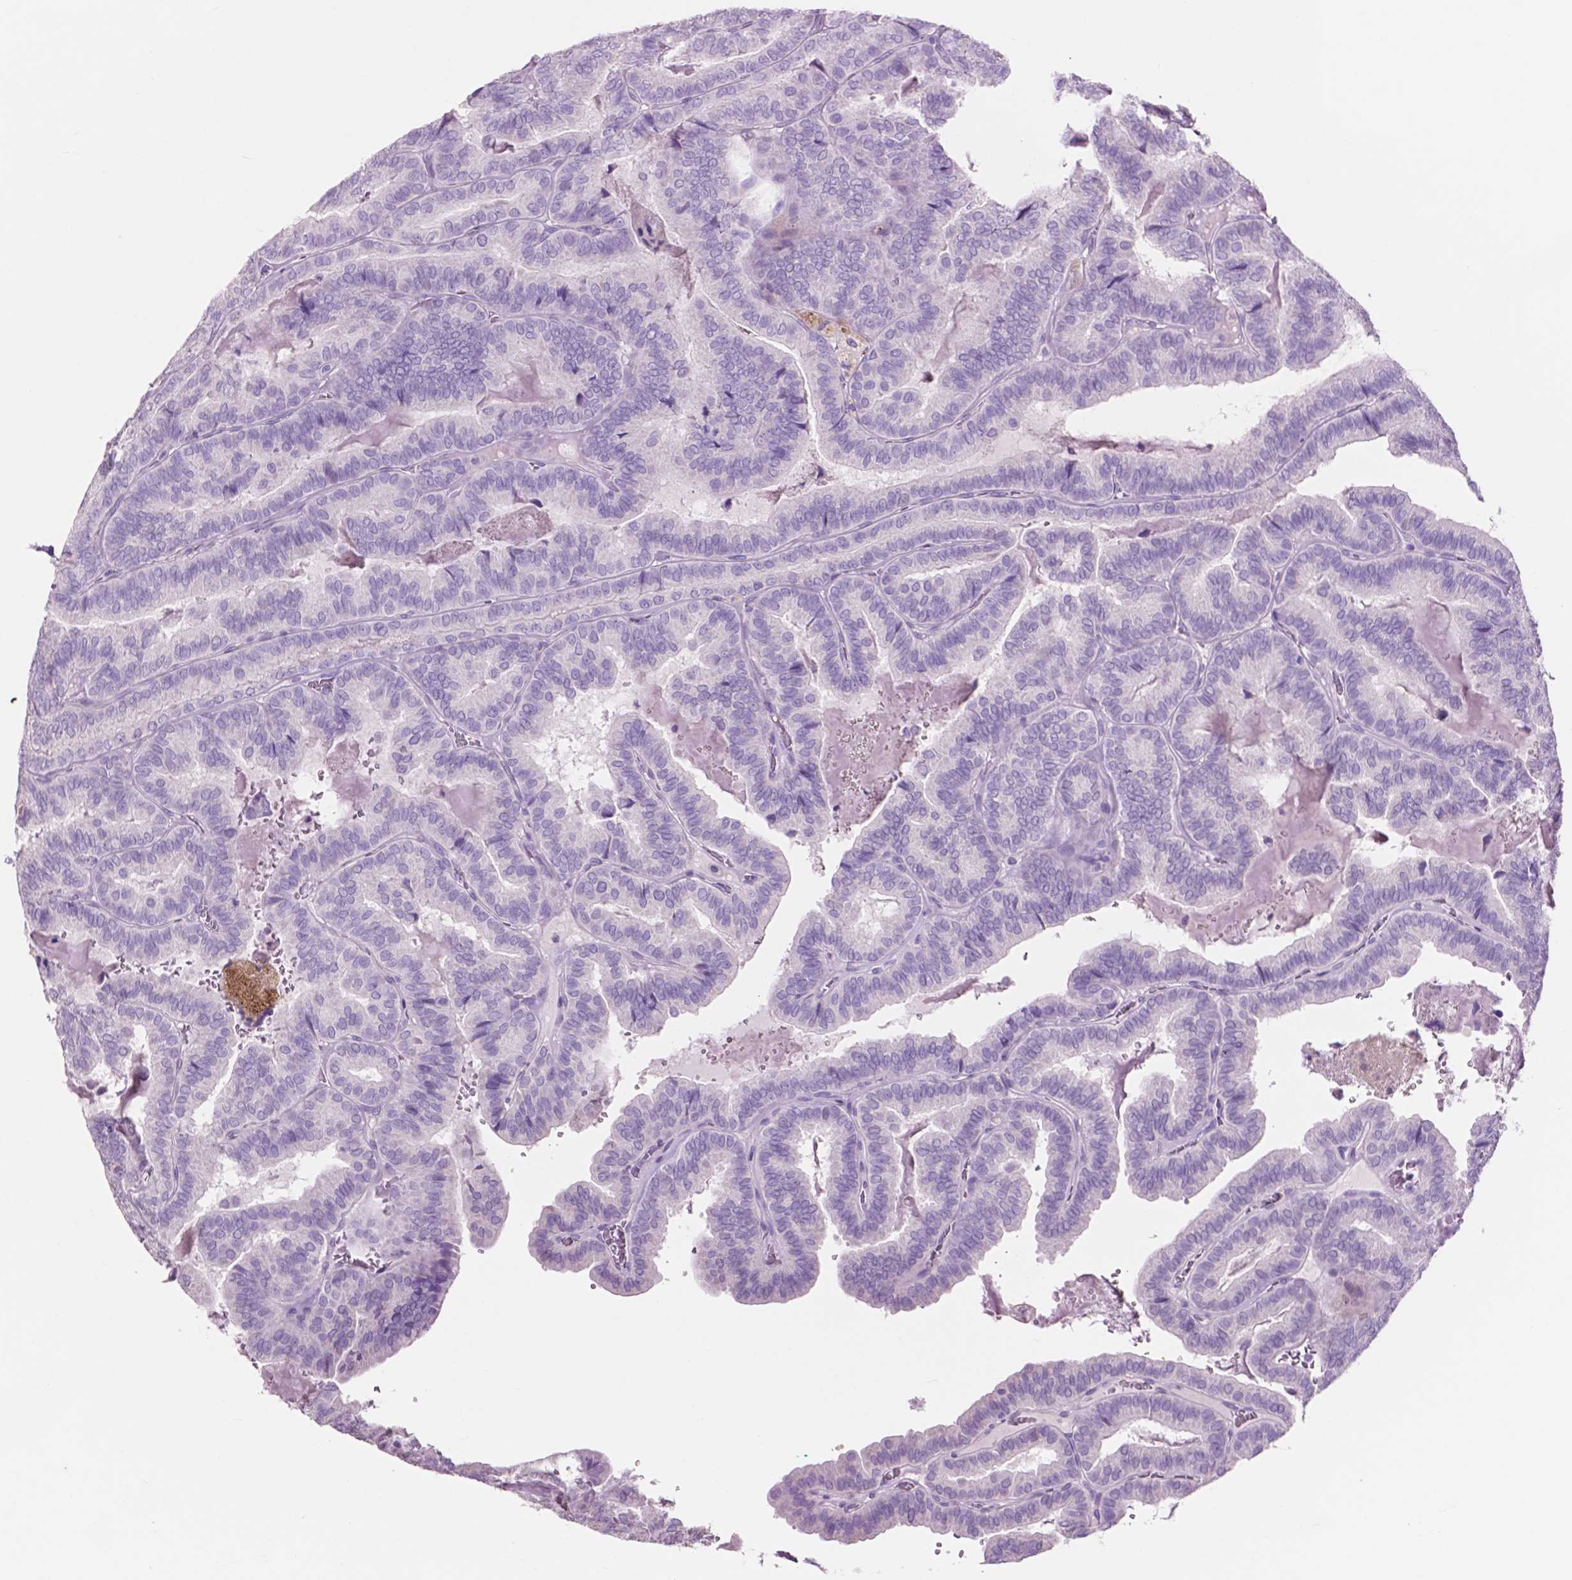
{"staining": {"intensity": "negative", "quantity": "none", "location": "none"}, "tissue": "thyroid cancer", "cell_type": "Tumor cells", "image_type": "cancer", "snomed": [{"axis": "morphology", "description": "Papillary adenocarcinoma, NOS"}, {"axis": "topography", "description": "Thyroid gland"}], "caption": "An immunohistochemistry (IHC) image of papillary adenocarcinoma (thyroid) is shown. There is no staining in tumor cells of papillary adenocarcinoma (thyroid). Nuclei are stained in blue.", "gene": "IDO1", "patient": {"sex": "female", "age": 75}}